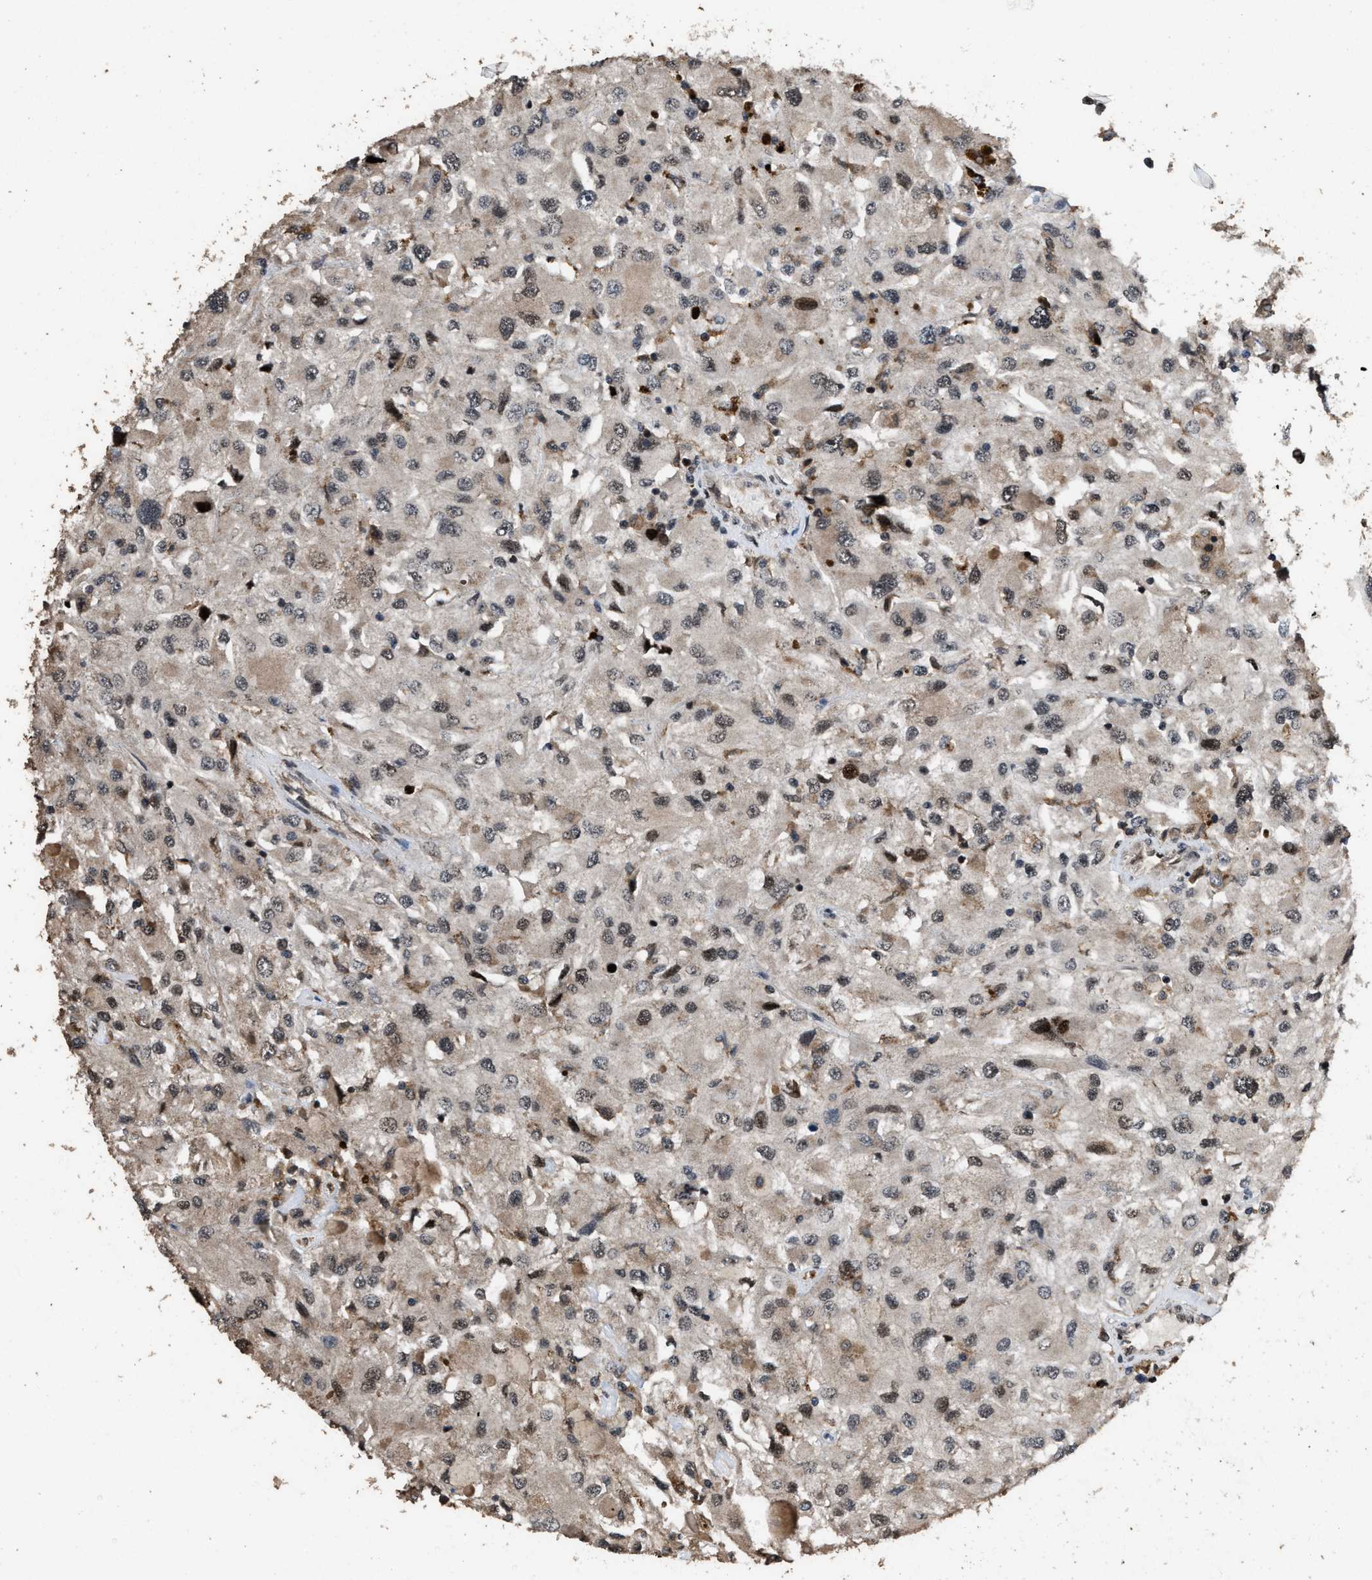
{"staining": {"intensity": "weak", "quantity": "25%-75%", "location": "cytoplasmic/membranous,nuclear"}, "tissue": "renal cancer", "cell_type": "Tumor cells", "image_type": "cancer", "snomed": [{"axis": "morphology", "description": "Adenocarcinoma, NOS"}, {"axis": "topography", "description": "Kidney"}], "caption": "Brown immunohistochemical staining in renal cancer (adenocarcinoma) exhibits weak cytoplasmic/membranous and nuclear positivity in approximately 25%-75% of tumor cells. (DAB = brown stain, brightfield microscopy at high magnification).", "gene": "HAUS6", "patient": {"sex": "female", "age": 52}}